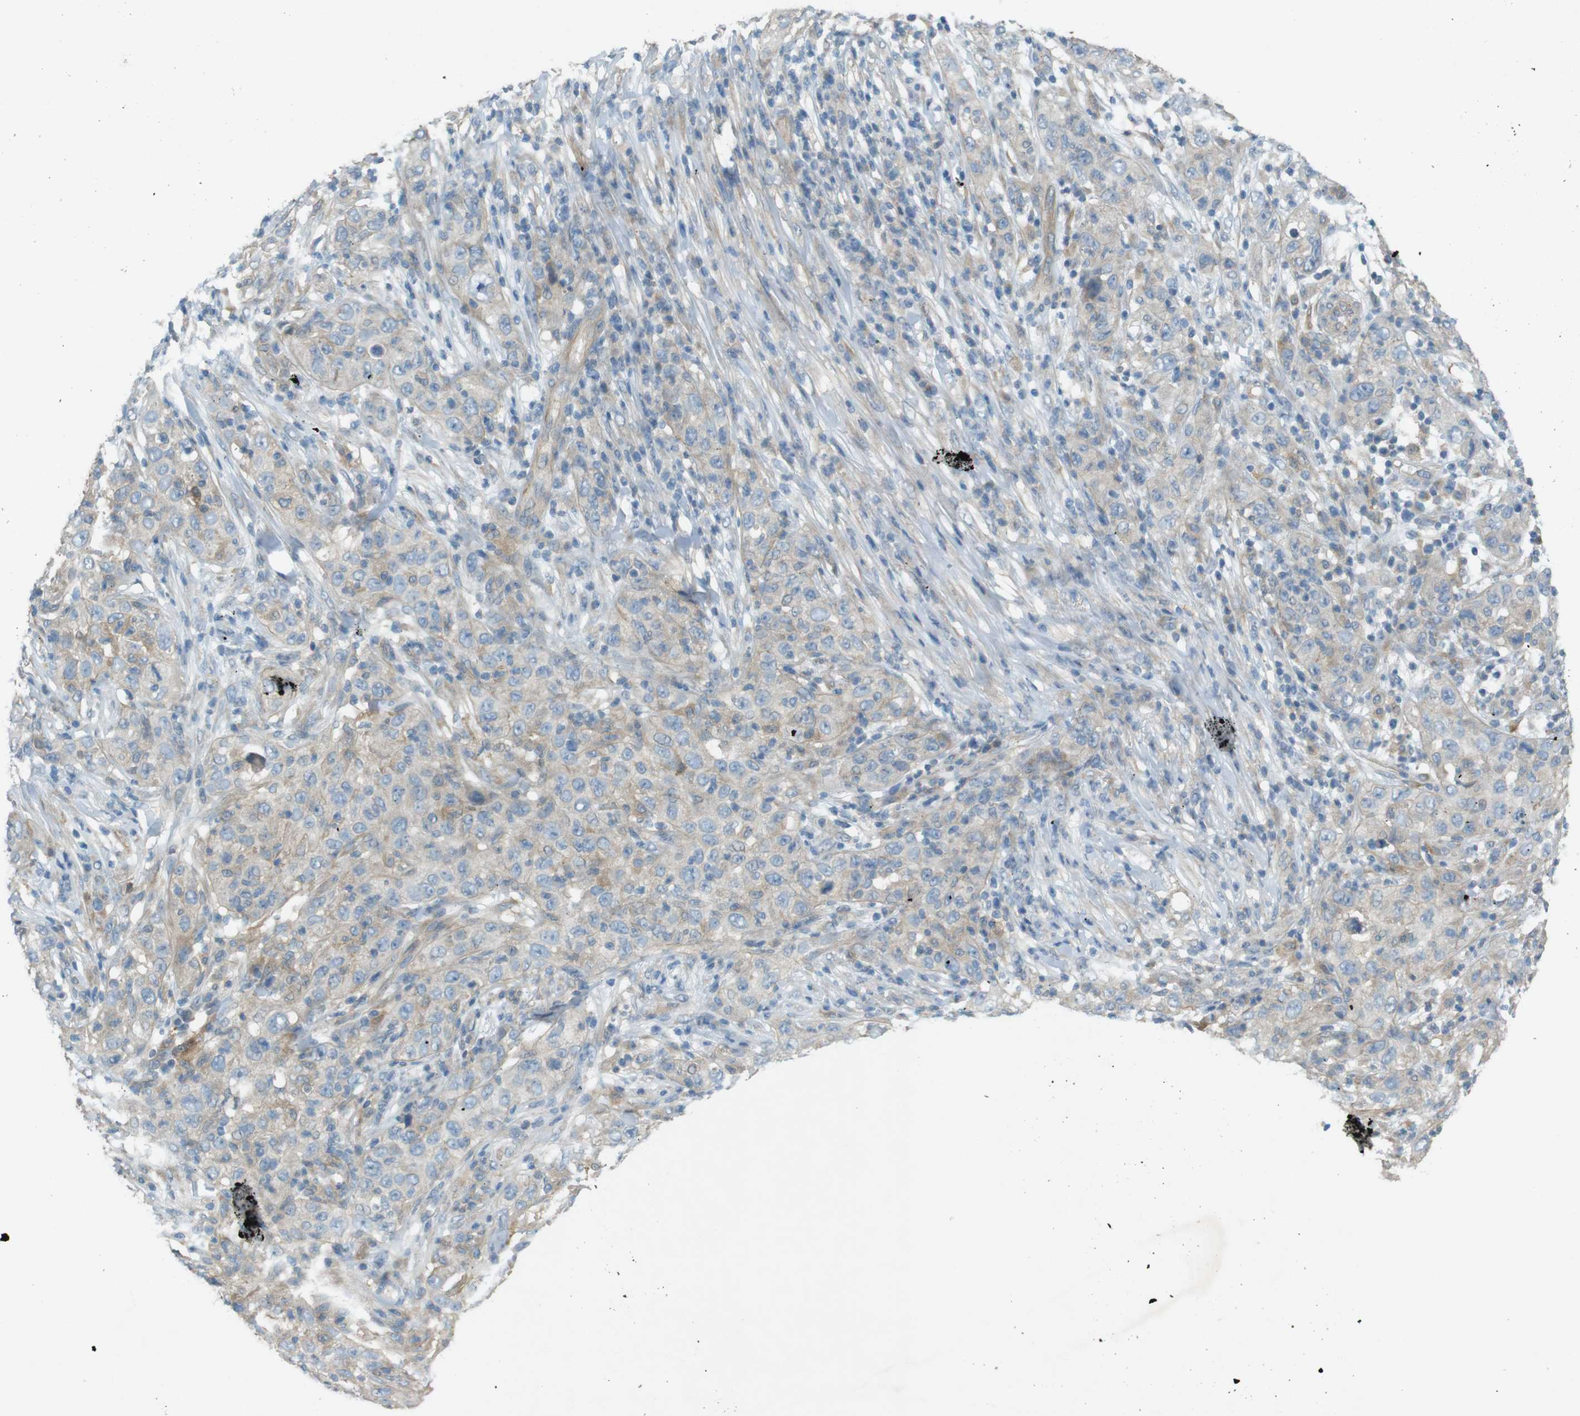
{"staining": {"intensity": "weak", "quantity": "<25%", "location": "cytoplasmic/membranous"}, "tissue": "skin cancer", "cell_type": "Tumor cells", "image_type": "cancer", "snomed": [{"axis": "morphology", "description": "Squamous cell carcinoma, NOS"}, {"axis": "topography", "description": "Skin"}], "caption": "Immunohistochemistry image of human skin cancer stained for a protein (brown), which reveals no expression in tumor cells.", "gene": "TMEM41B", "patient": {"sex": "female", "age": 88}}